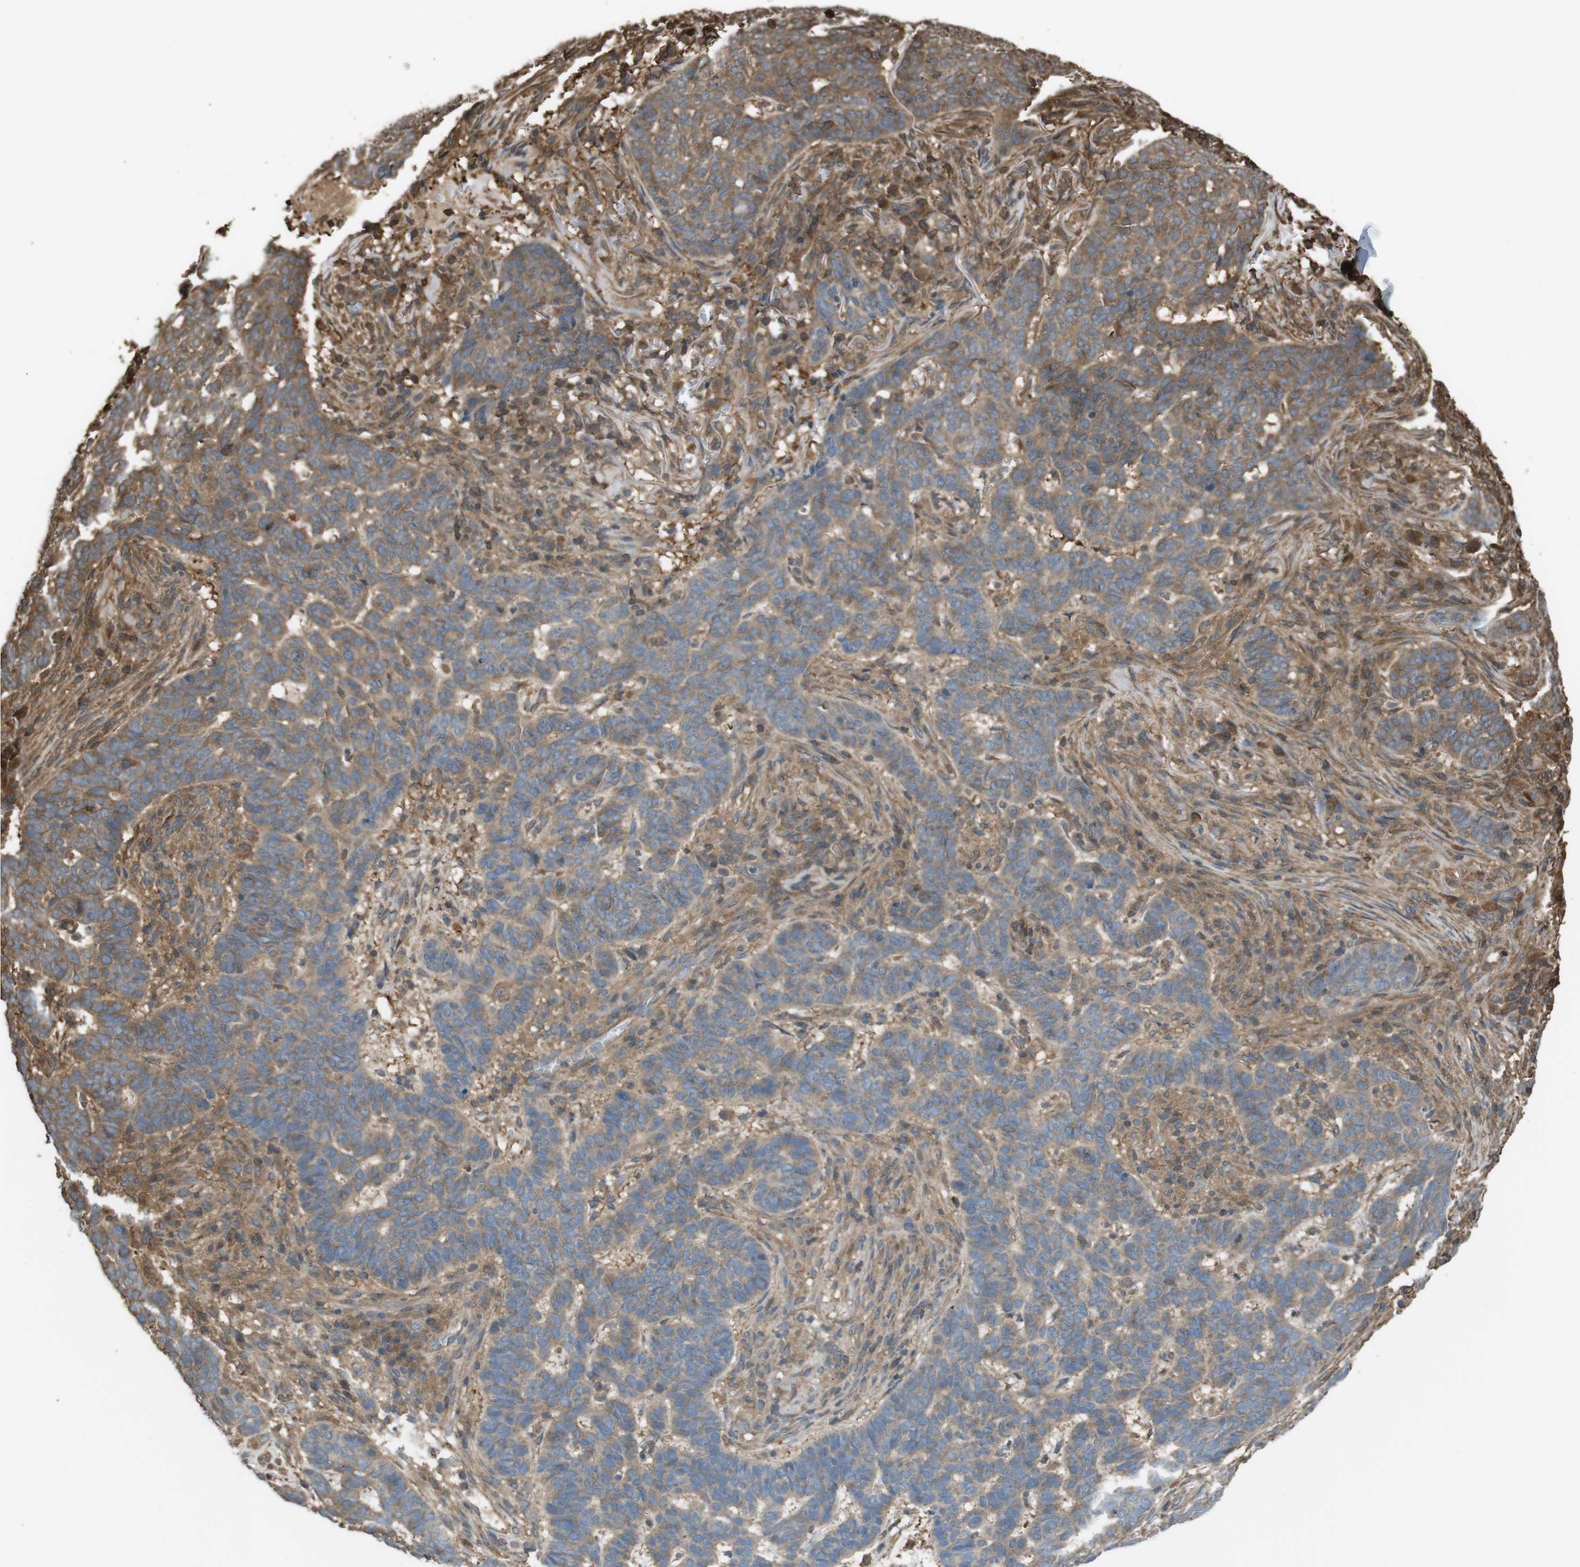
{"staining": {"intensity": "moderate", "quantity": ">75%", "location": "cytoplasmic/membranous"}, "tissue": "skin cancer", "cell_type": "Tumor cells", "image_type": "cancer", "snomed": [{"axis": "morphology", "description": "Basal cell carcinoma"}, {"axis": "topography", "description": "Skin"}], "caption": "The histopathology image reveals staining of skin basal cell carcinoma, revealing moderate cytoplasmic/membranous protein staining (brown color) within tumor cells.", "gene": "ARHGDIA", "patient": {"sex": "male", "age": 85}}